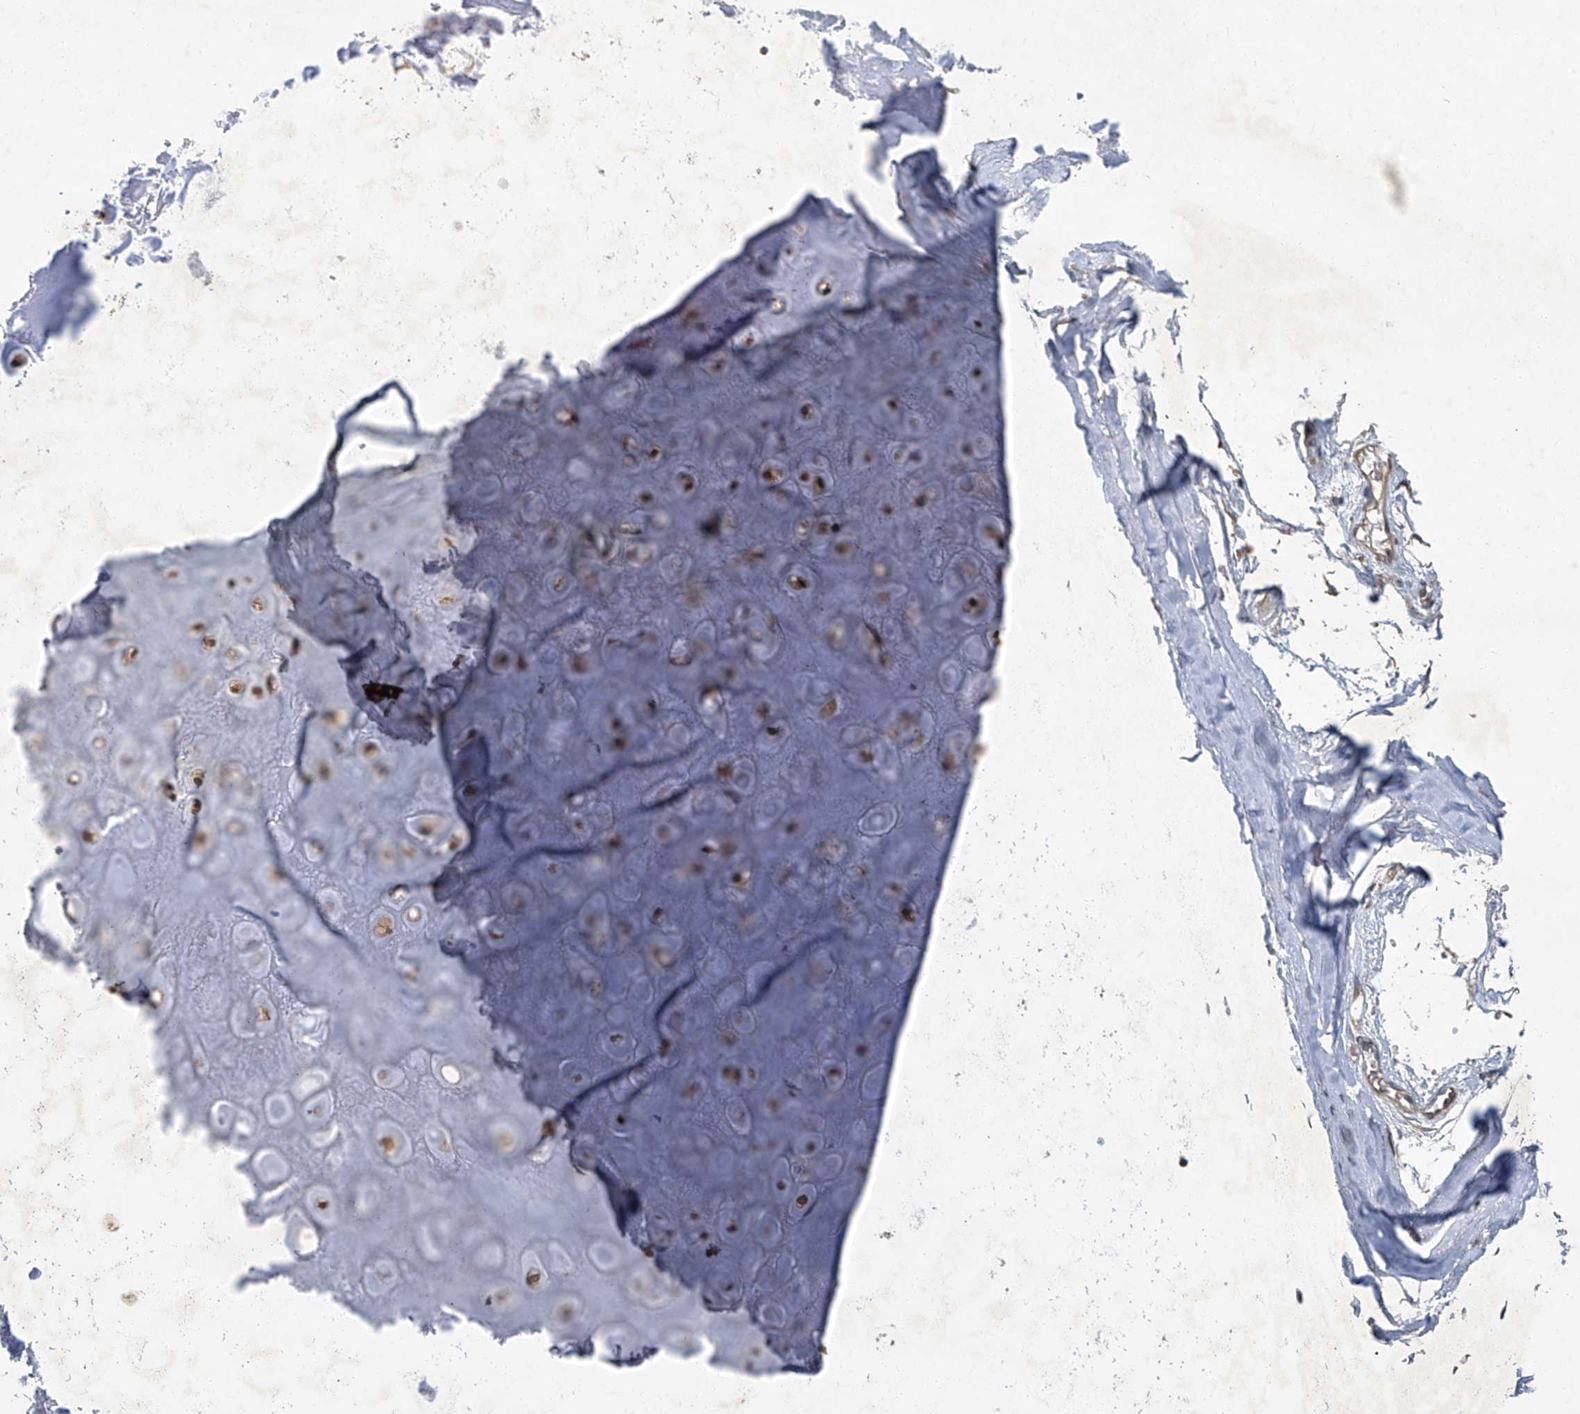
{"staining": {"intensity": "negative", "quantity": "none", "location": "none"}, "tissue": "adipose tissue", "cell_type": "Adipocytes", "image_type": "normal", "snomed": [{"axis": "morphology", "description": "Normal tissue, NOS"}, {"axis": "morphology", "description": "Basal cell carcinoma"}, {"axis": "topography", "description": "Skin"}], "caption": "Unremarkable adipose tissue was stained to show a protein in brown. There is no significant staining in adipocytes.", "gene": "ANKRD34A", "patient": {"sex": "female", "age": 89}}